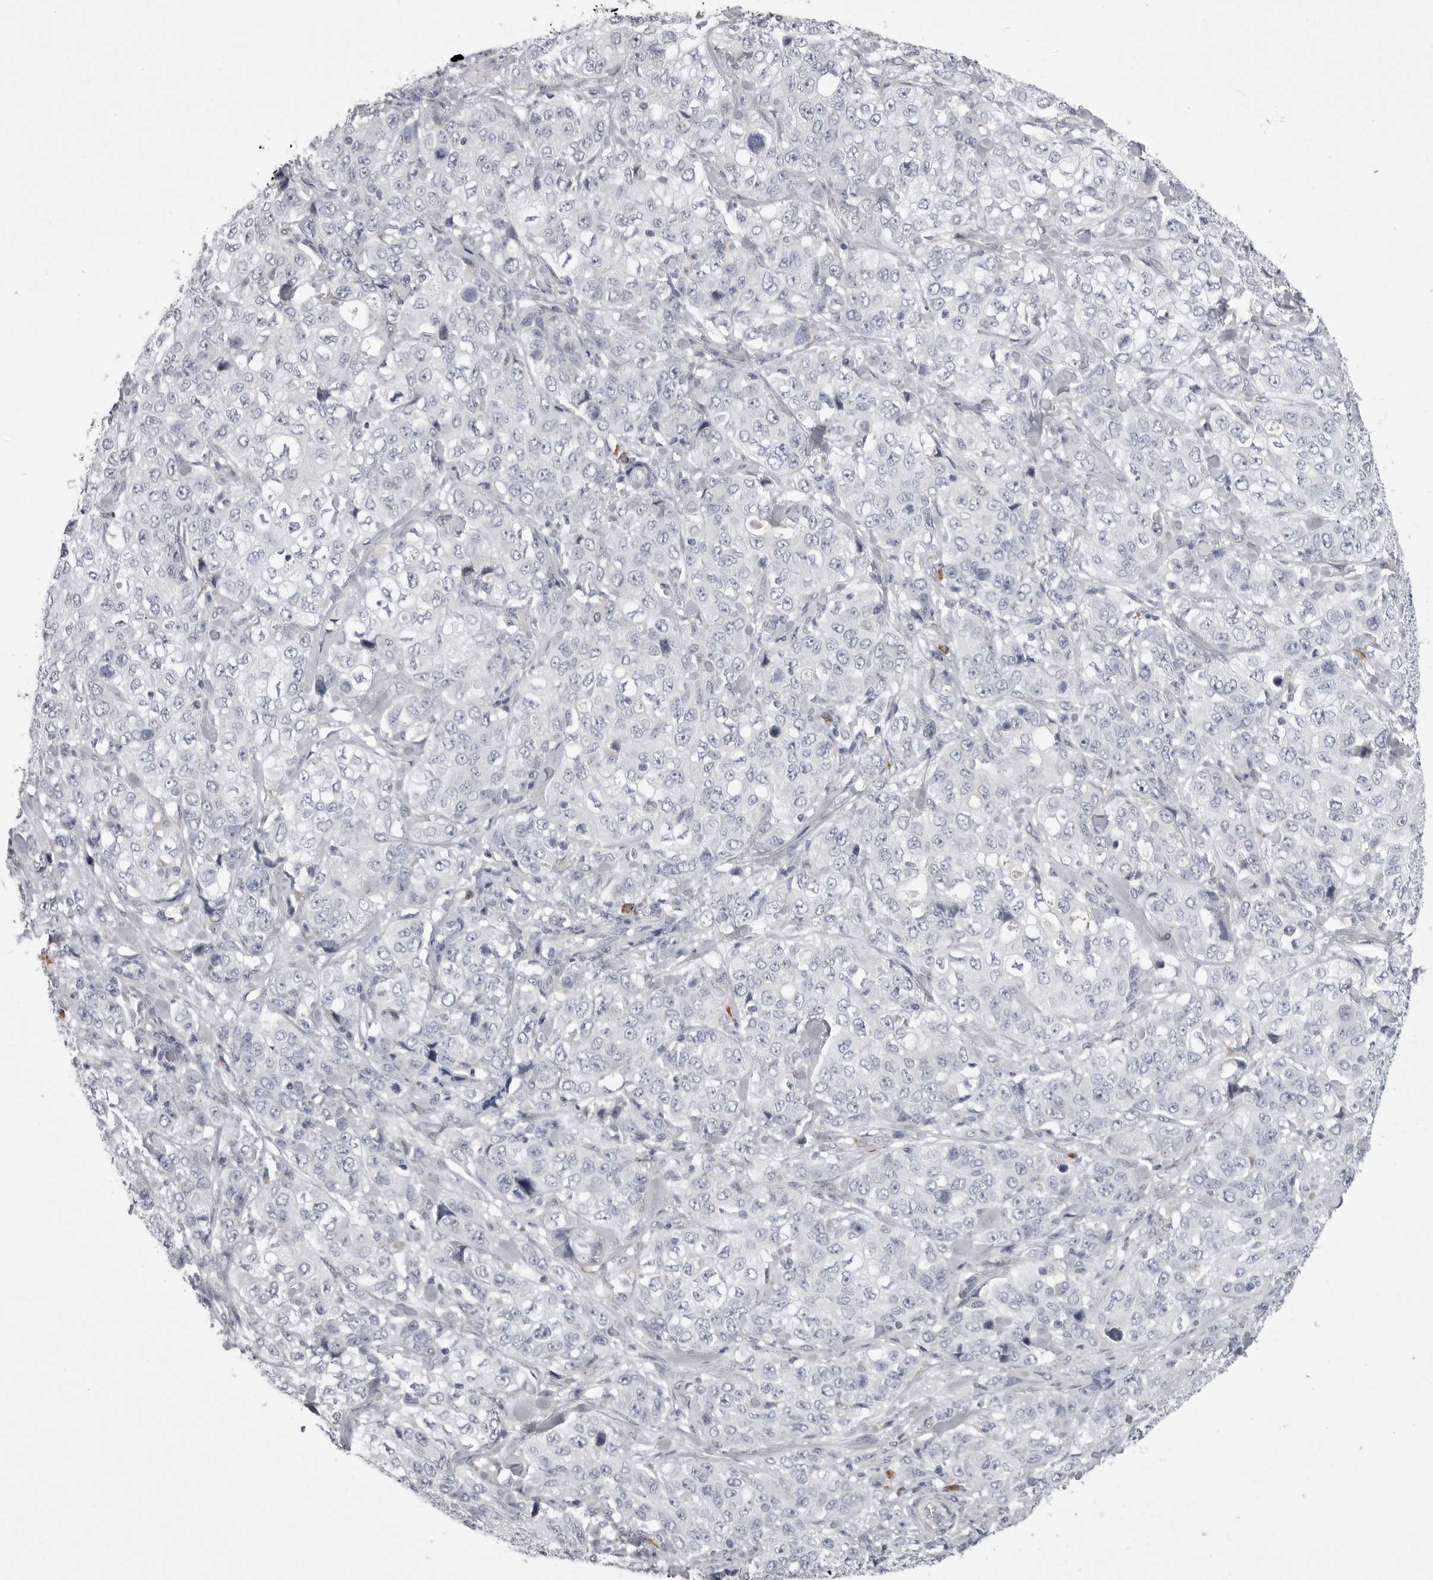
{"staining": {"intensity": "negative", "quantity": "none", "location": "none"}, "tissue": "stomach cancer", "cell_type": "Tumor cells", "image_type": "cancer", "snomed": [{"axis": "morphology", "description": "Adenocarcinoma, NOS"}, {"axis": "topography", "description": "Stomach"}], "caption": "Tumor cells show no significant staining in adenocarcinoma (stomach).", "gene": "FKBP2", "patient": {"sex": "male", "age": 48}}